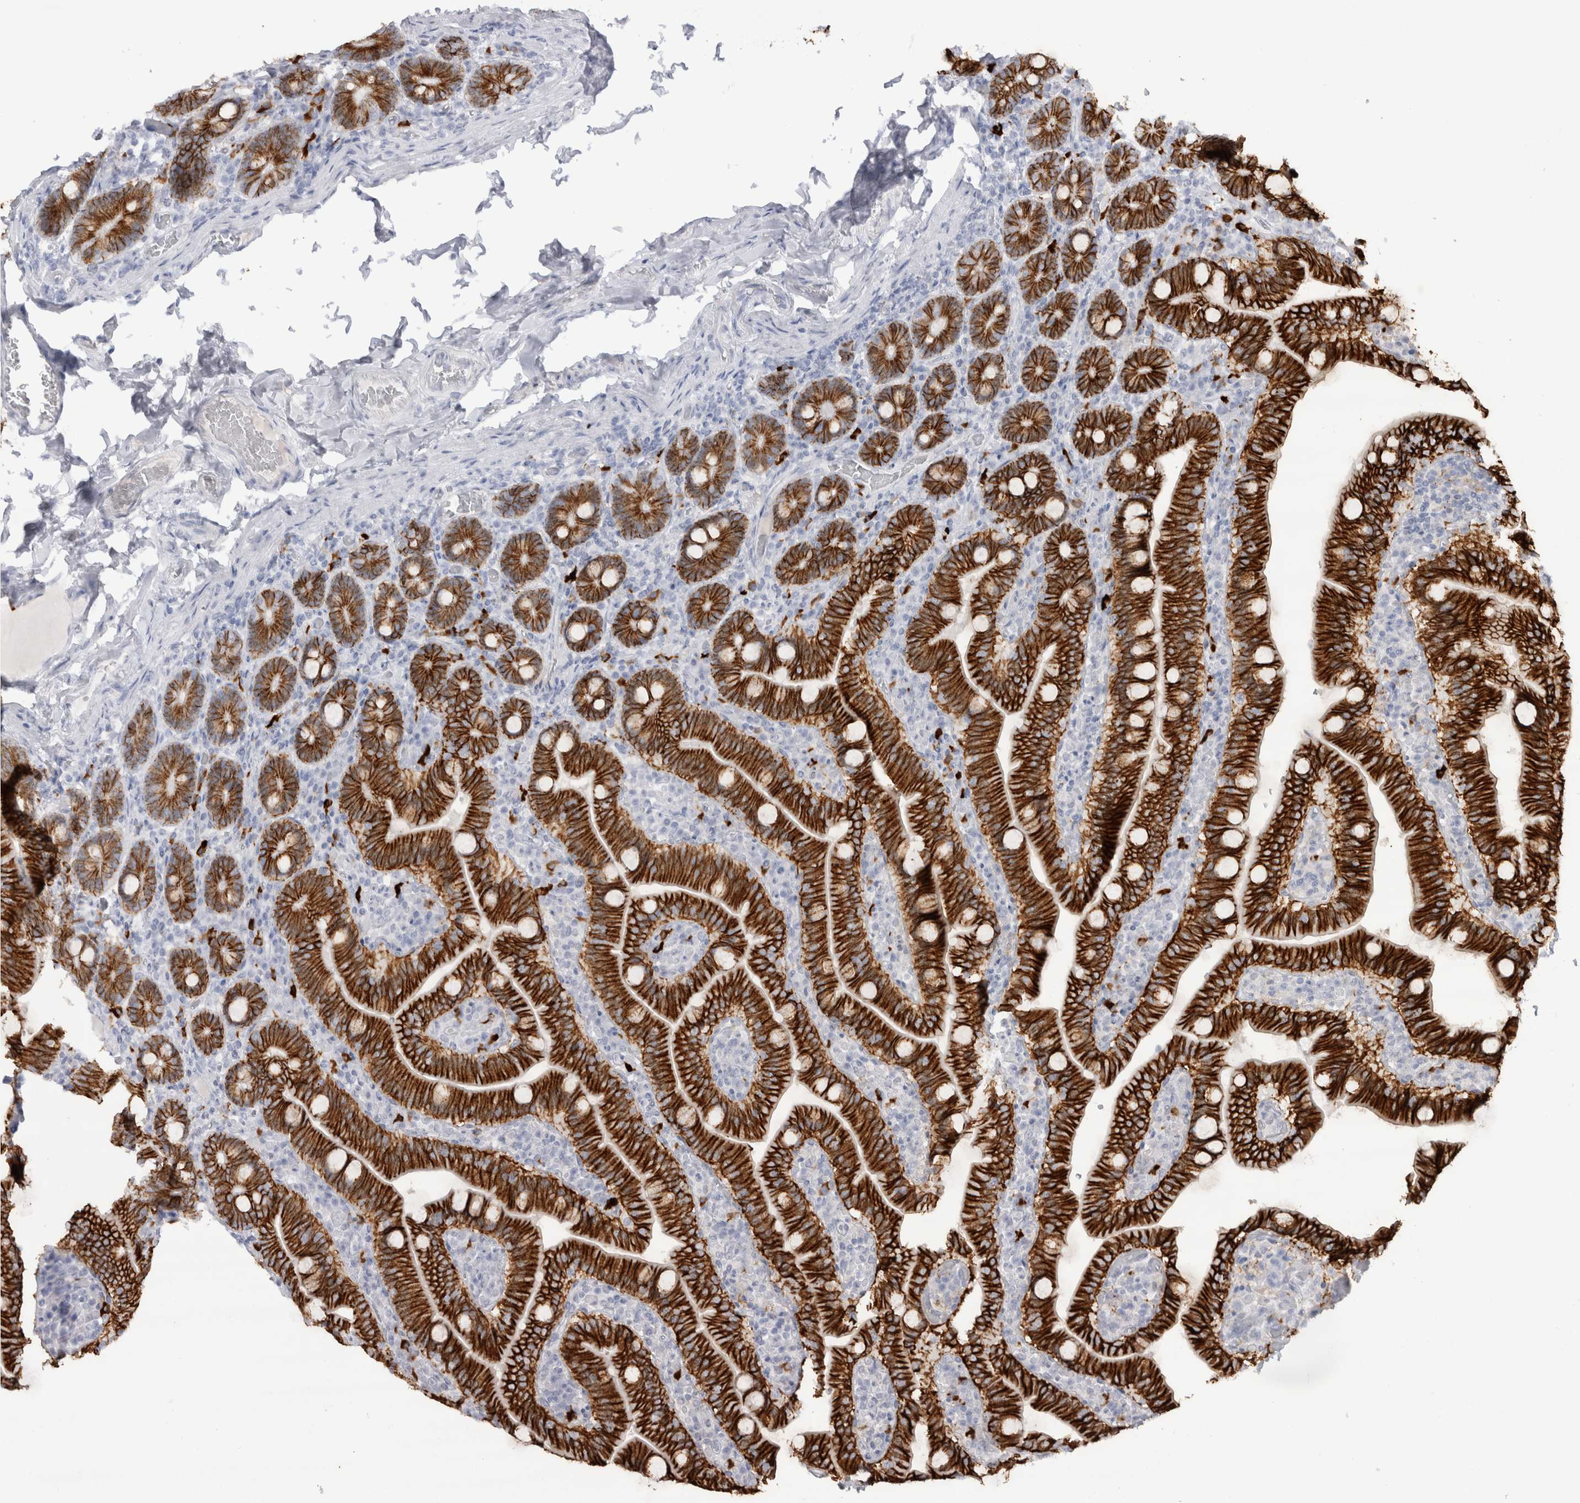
{"staining": {"intensity": "strong", "quantity": ">75%", "location": "cytoplasmic/membranous"}, "tissue": "duodenum", "cell_type": "Glandular cells", "image_type": "normal", "snomed": [{"axis": "morphology", "description": "Normal tissue, NOS"}, {"axis": "topography", "description": "Duodenum"}], "caption": "Glandular cells demonstrate high levels of strong cytoplasmic/membranous positivity in approximately >75% of cells in normal human duodenum.", "gene": "CDH17", "patient": {"sex": "female", "age": 62}}